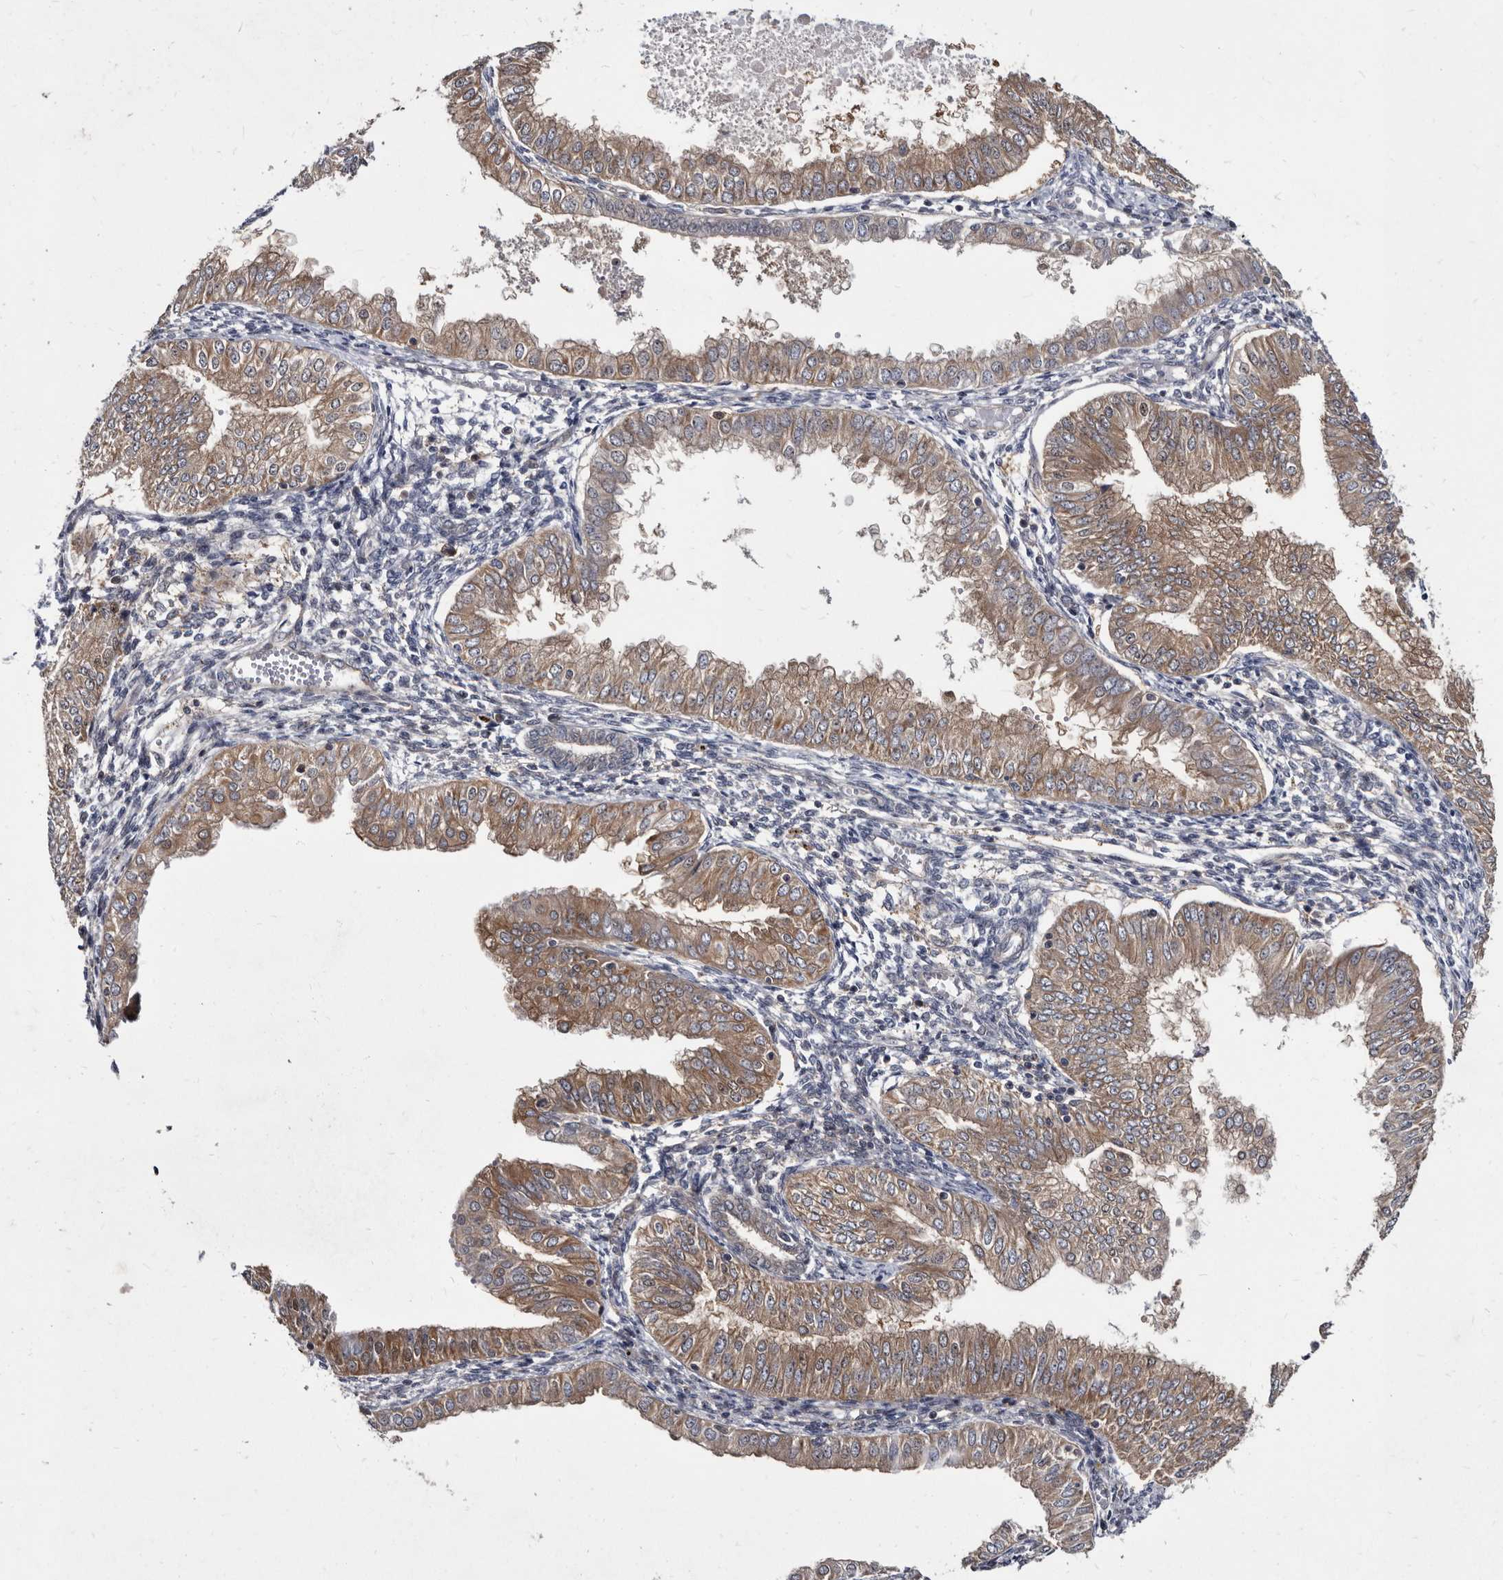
{"staining": {"intensity": "moderate", "quantity": ">75%", "location": "cytoplasmic/membranous"}, "tissue": "endometrial cancer", "cell_type": "Tumor cells", "image_type": "cancer", "snomed": [{"axis": "morphology", "description": "Normal tissue, NOS"}, {"axis": "morphology", "description": "Adenocarcinoma, NOS"}, {"axis": "topography", "description": "Endometrium"}], "caption": "Immunohistochemistry (IHC) image of human endometrial adenocarcinoma stained for a protein (brown), which demonstrates medium levels of moderate cytoplasmic/membranous expression in about >75% of tumor cells.", "gene": "ABCF2", "patient": {"sex": "female", "age": 53}}